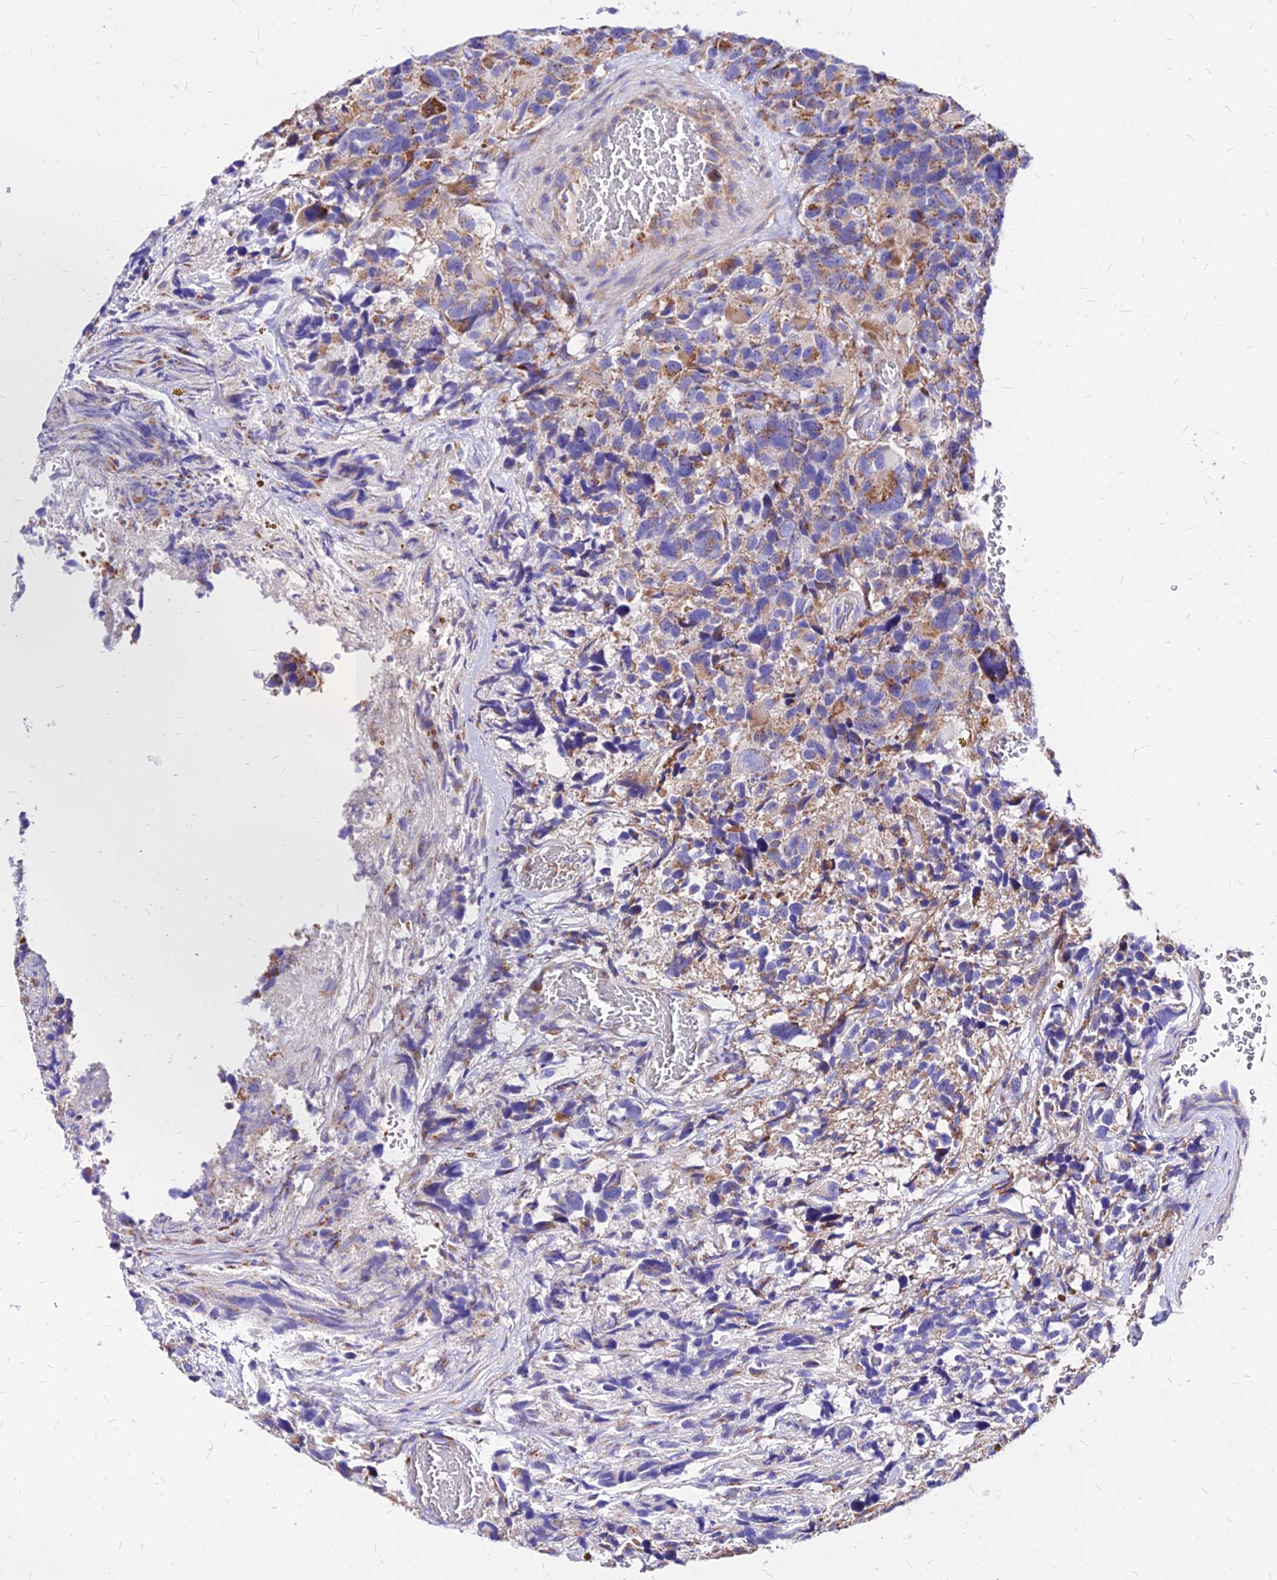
{"staining": {"intensity": "moderate", "quantity": "25%-75%", "location": "cytoplasmic/membranous"}, "tissue": "glioma", "cell_type": "Tumor cells", "image_type": "cancer", "snomed": [{"axis": "morphology", "description": "Glioma, malignant, High grade"}, {"axis": "topography", "description": "Brain"}], "caption": "Malignant high-grade glioma was stained to show a protein in brown. There is medium levels of moderate cytoplasmic/membranous staining in about 25%-75% of tumor cells. (IHC, brightfield microscopy, high magnification).", "gene": "MRPL3", "patient": {"sex": "male", "age": 69}}